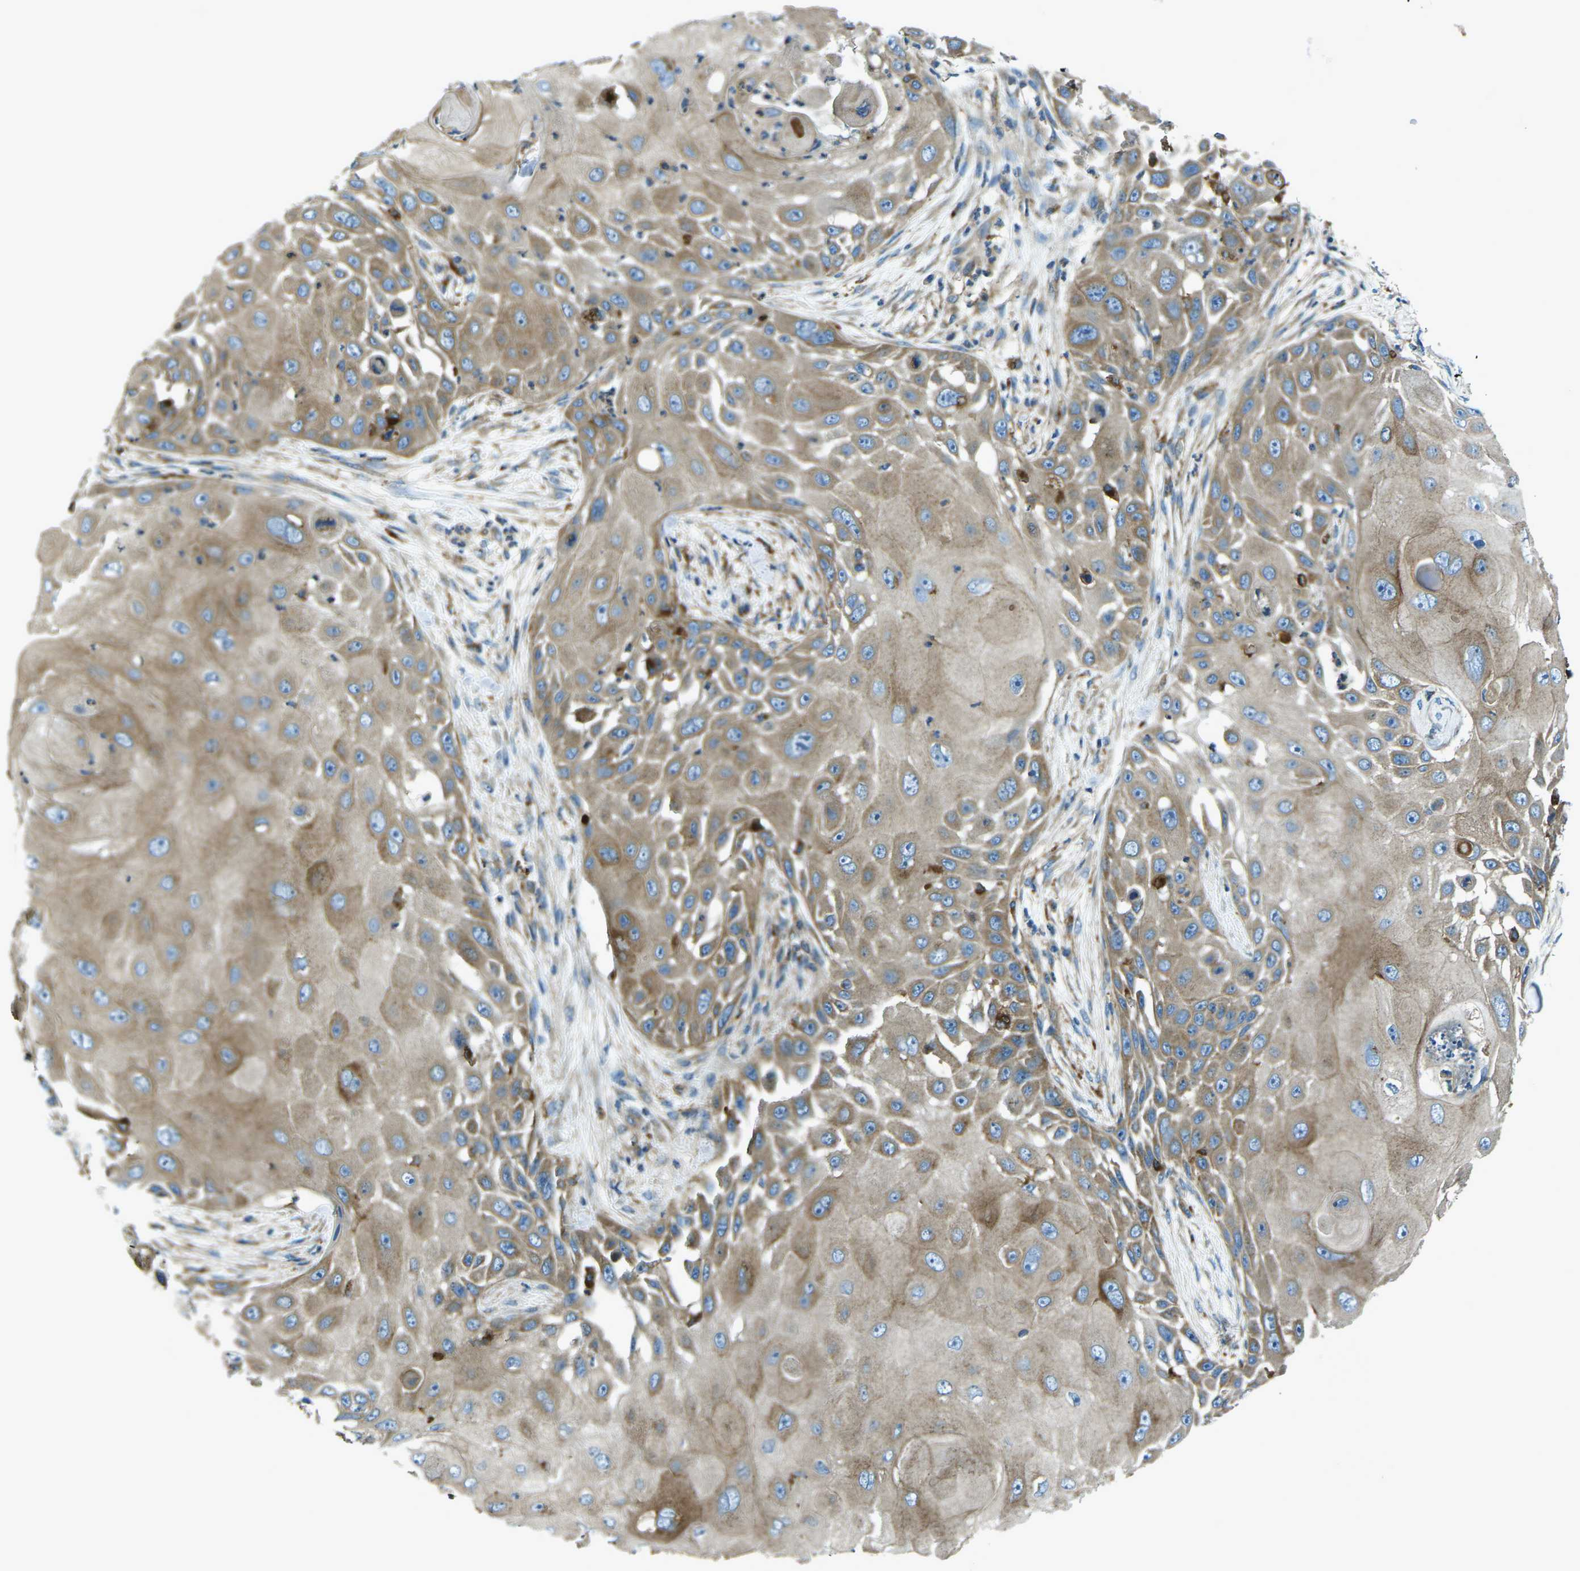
{"staining": {"intensity": "moderate", "quantity": ">75%", "location": "cytoplasmic/membranous"}, "tissue": "skin cancer", "cell_type": "Tumor cells", "image_type": "cancer", "snomed": [{"axis": "morphology", "description": "Squamous cell carcinoma, NOS"}, {"axis": "topography", "description": "Skin"}], "caption": "Squamous cell carcinoma (skin) stained for a protein shows moderate cytoplasmic/membranous positivity in tumor cells.", "gene": "CDK17", "patient": {"sex": "female", "age": 44}}